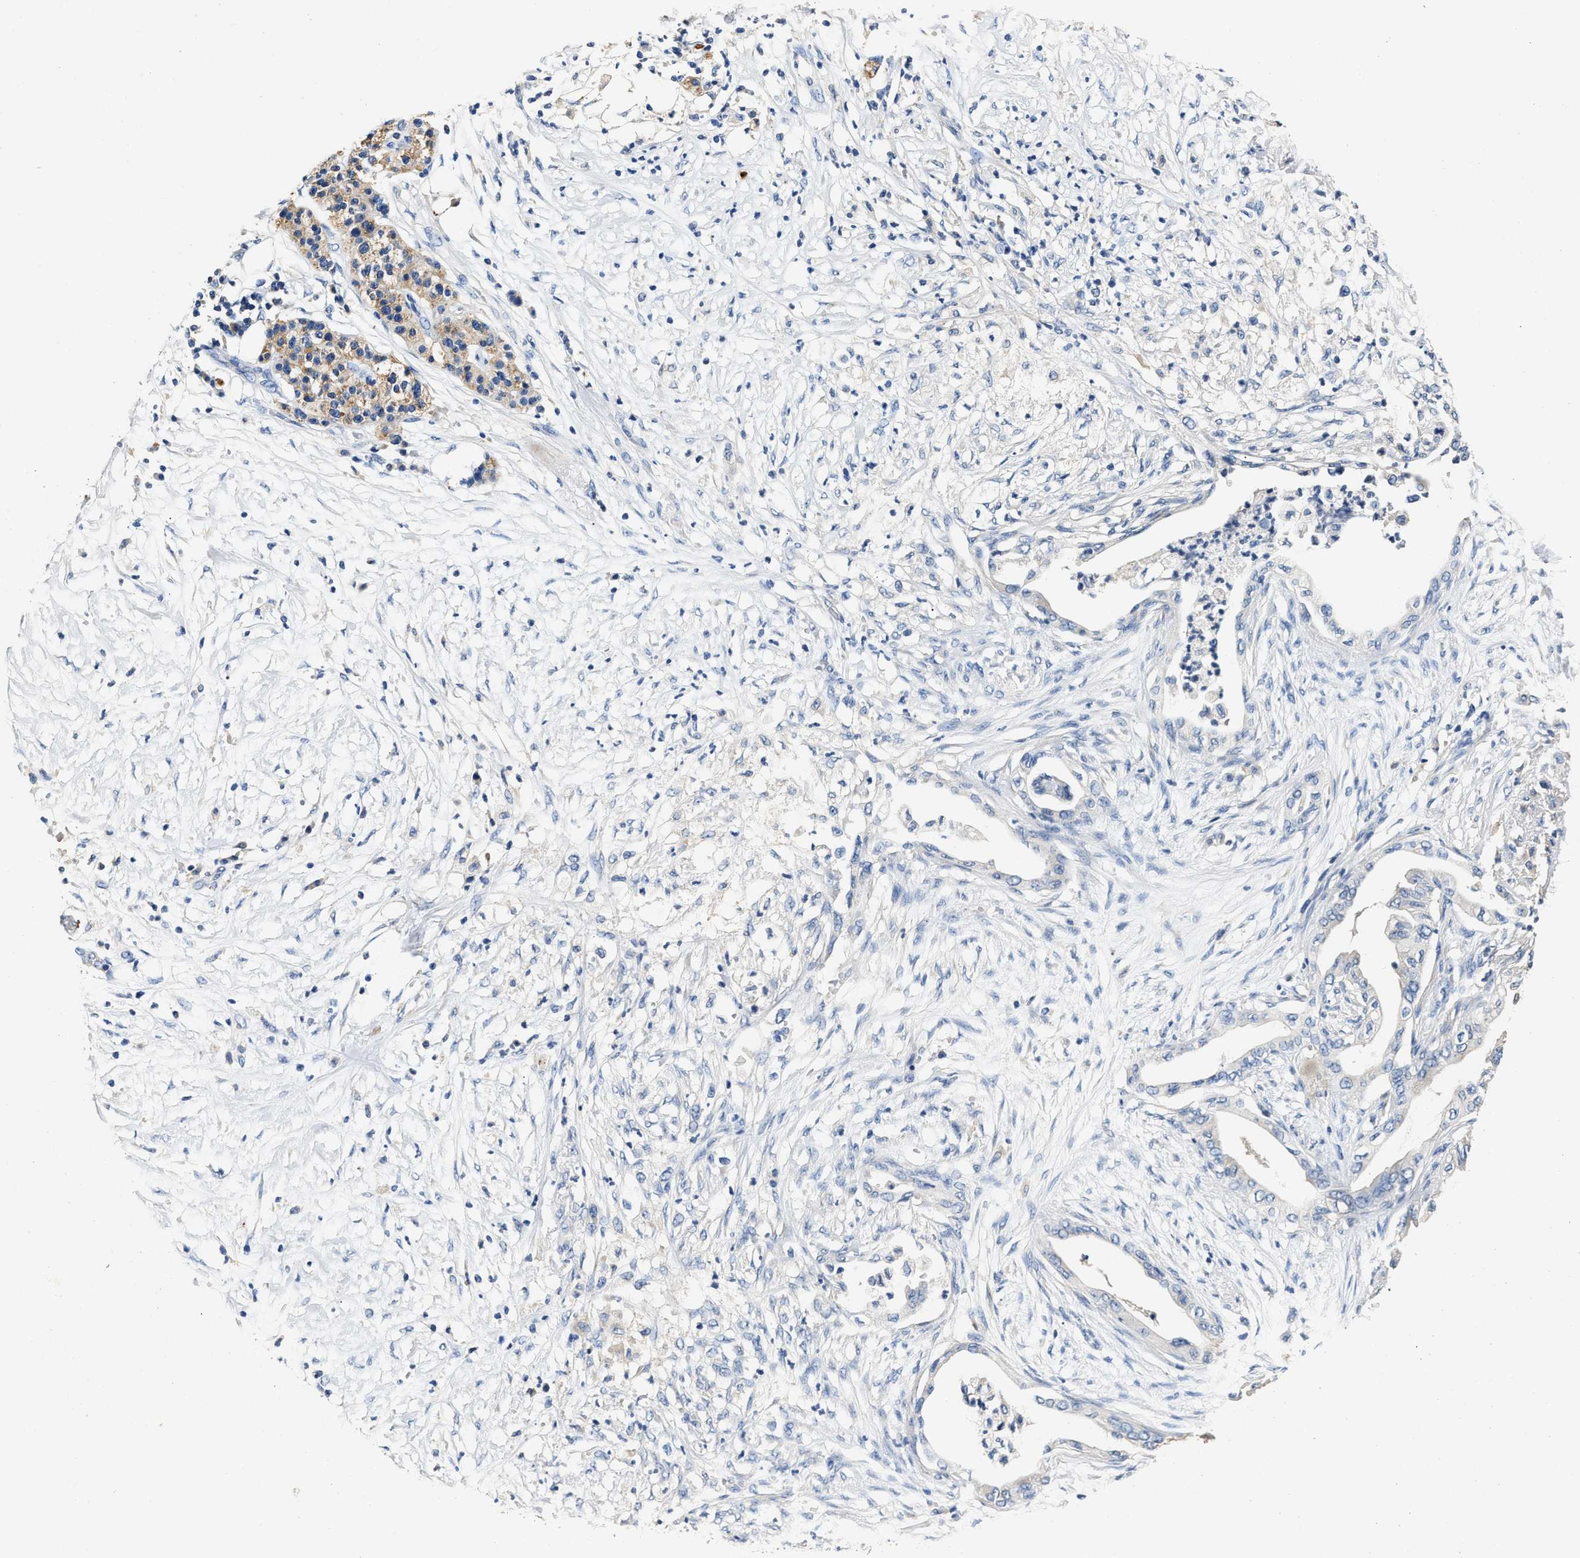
{"staining": {"intensity": "negative", "quantity": "none", "location": "none"}, "tissue": "pancreatic cancer", "cell_type": "Tumor cells", "image_type": "cancer", "snomed": [{"axis": "morphology", "description": "Normal tissue, NOS"}, {"axis": "morphology", "description": "Adenocarcinoma, NOS"}, {"axis": "topography", "description": "Pancreas"}, {"axis": "topography", "description": "Duodenum"}], "caption": "Immunohistochemistry (IHC) photomicrograph of adenocarcinoma (pancreatic) stained for a protein (brown), which demonstrates no positivity in tumor cells.", "gene": "SLCO2B1", "patient": {"sex": "female", "age": 60}}